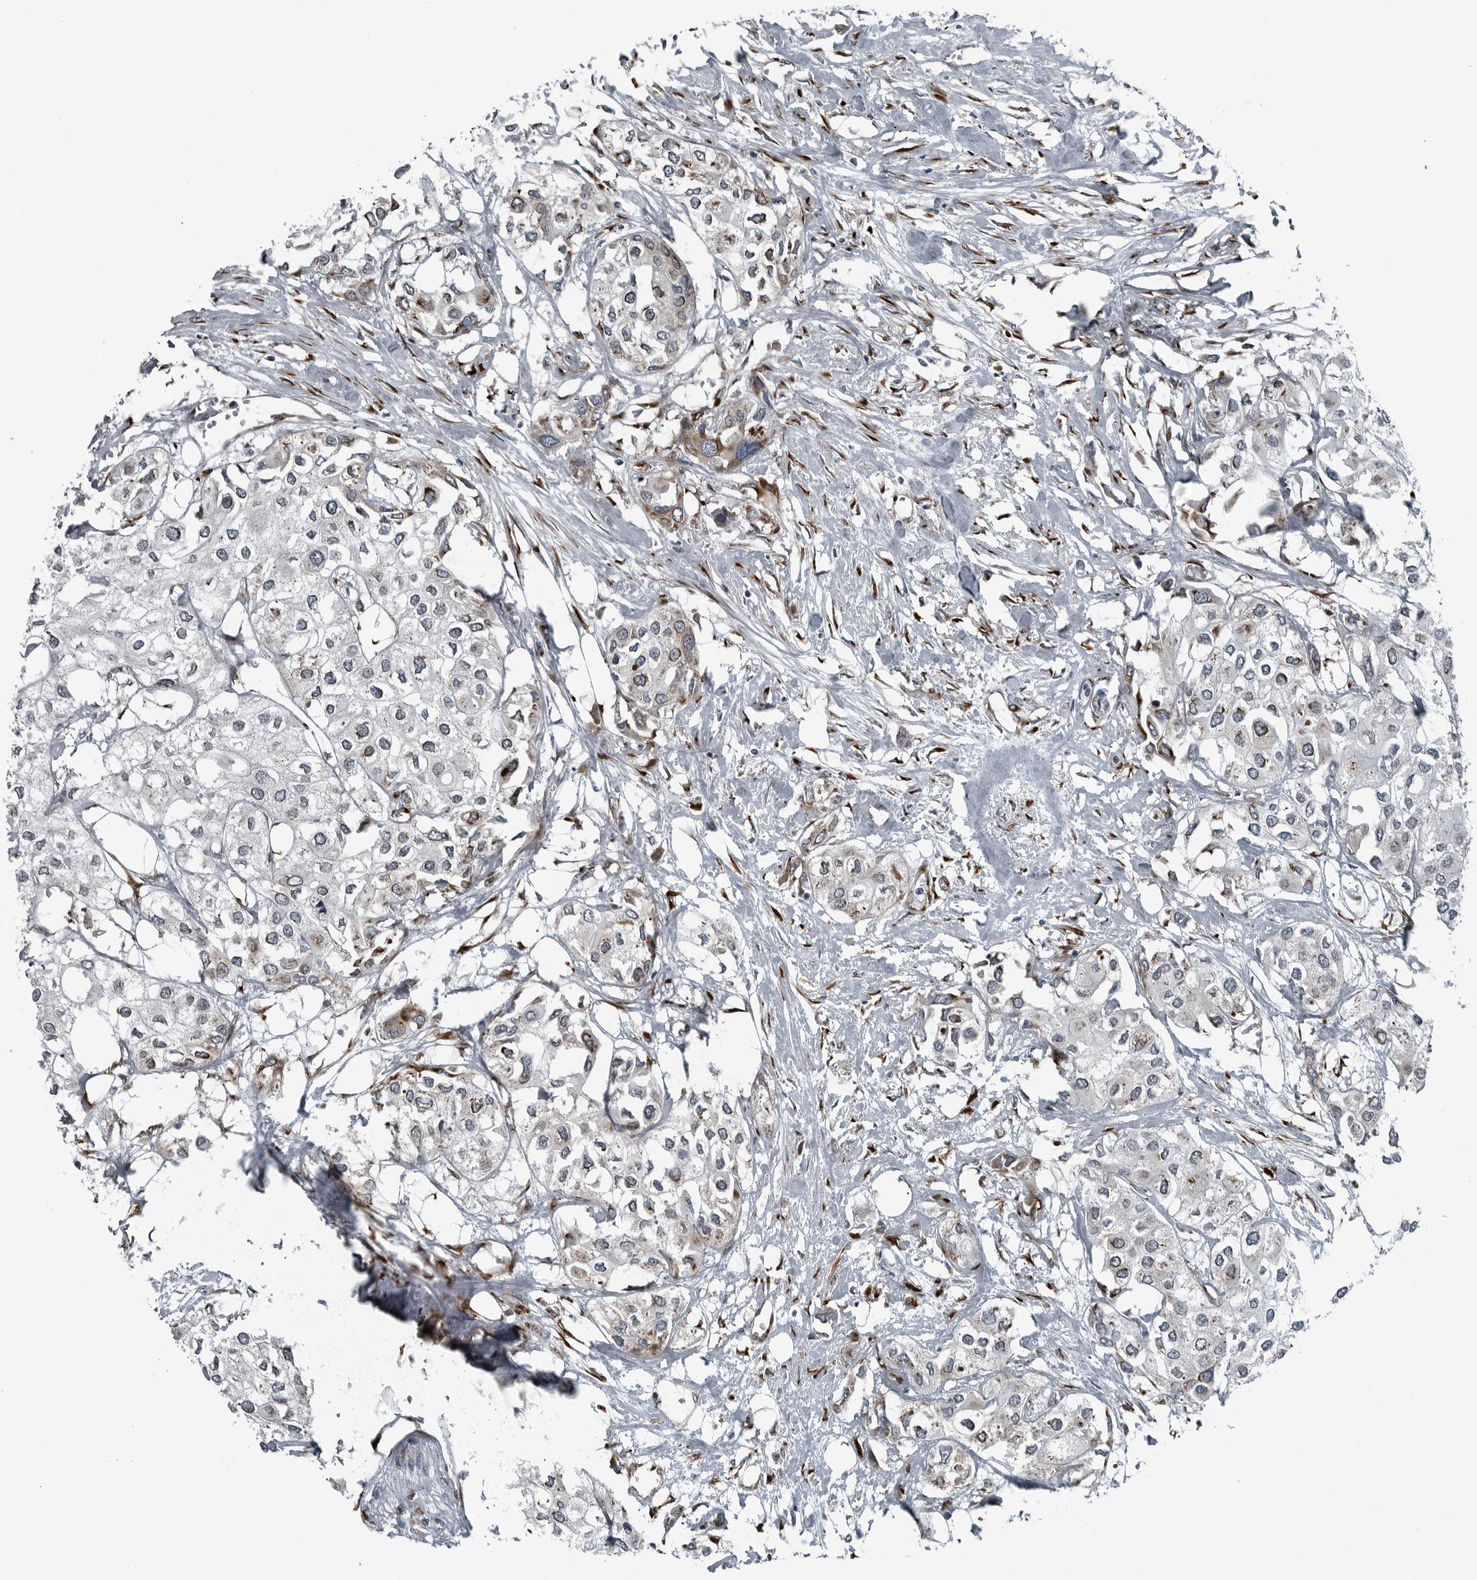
{"staining": {"intensity": "moderate", "quantity": "<25%", "location": "cytoplasmic/membranous"}, "tissue": "urothelial cancer", "cell_type": "Tumor cells", "image_type": "cancer", "snomed": [{"axis": "morphology", "description": "Urothelial carcinoma, High grade"}, {"axis": "topography", "description": "Urinary bladder"}], "caption": "Immunohistochemistry (IHC) of urothelial cancer demonstrates low levels of moderate cytoplasmic/membranous positivity in about <25% of tumor cells. The staining is performed using DAB brown chromogen to label protein expression. The nuclei are counter-stained blue using hematoxylin.", "gene": "CEP85", "patient": {"sex": "male", "age": 64}}